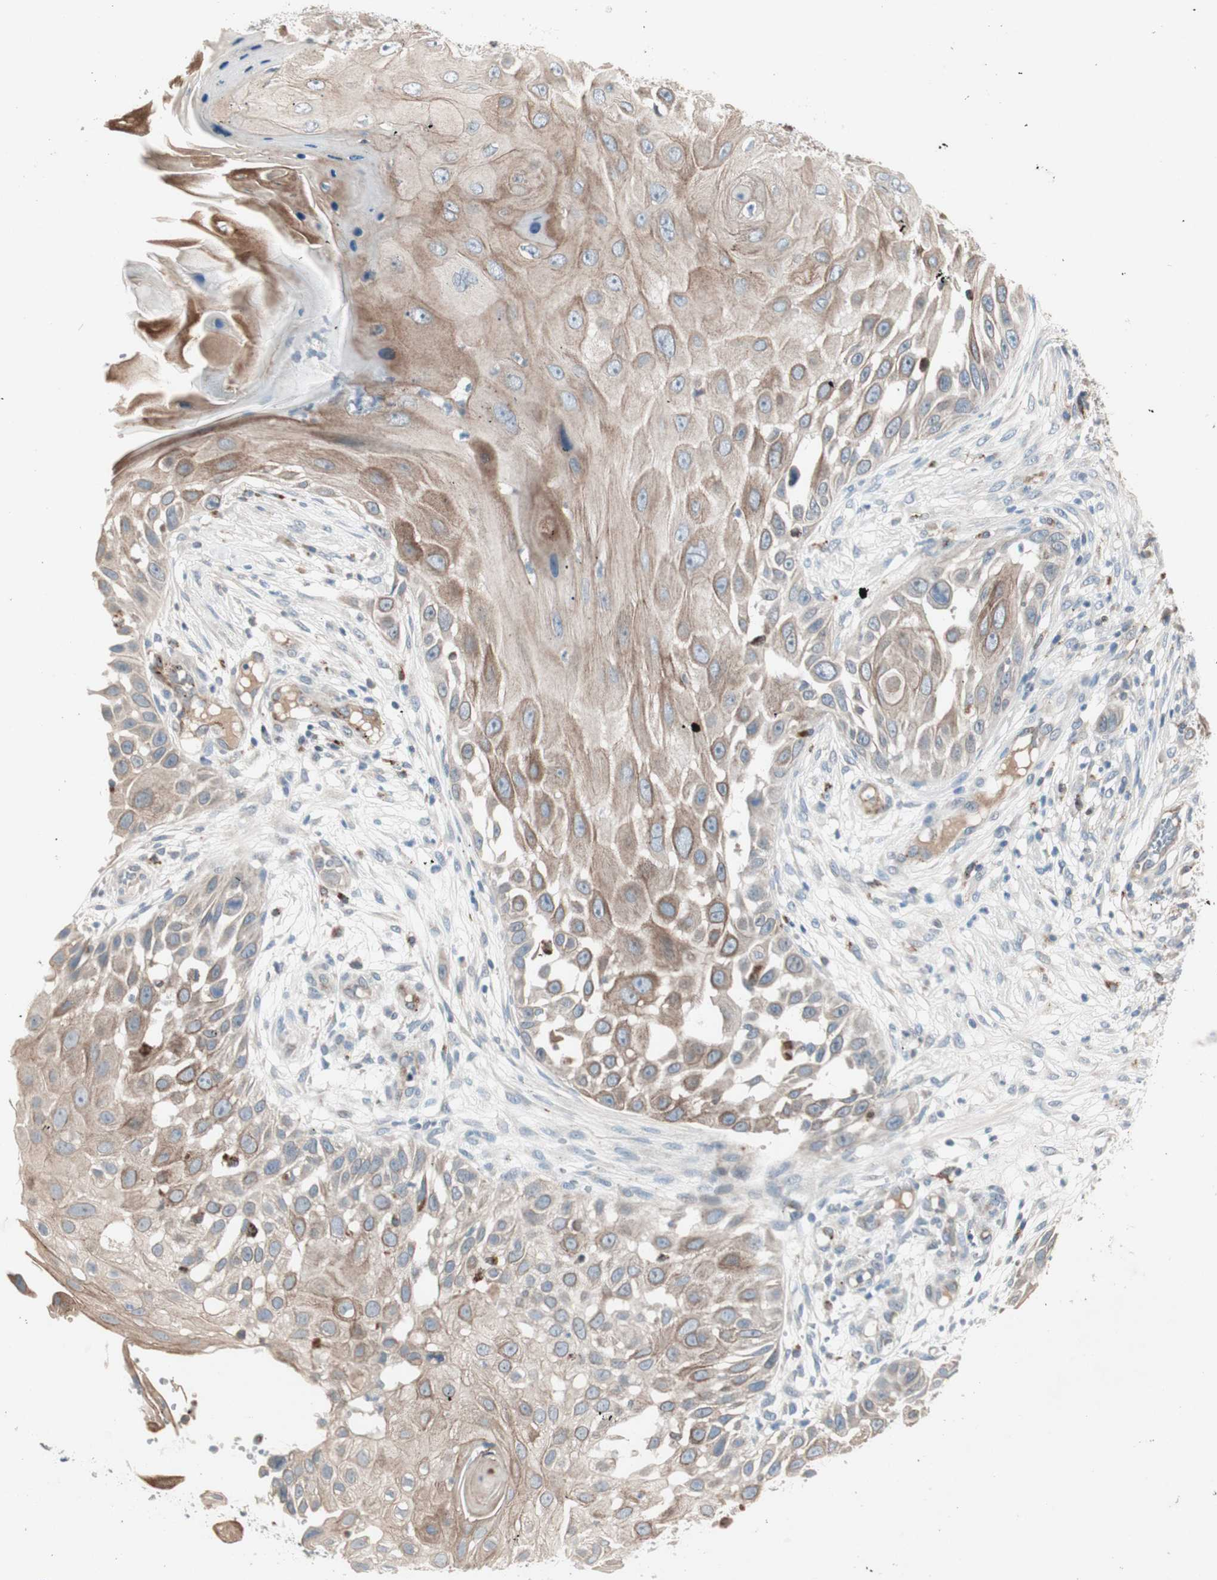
{"staining": {"intensity": "moderate", "quantity": ">75%", "location": "cytoplasmic/membranous"}, "tissue": "skin cancer", "cell_type": "Tumor cells", "image_type": "cancer", "snomed": [{"axis": "morphology", "description": "Squamous cell carcinoma, NOS"}, {"axis": "topography", "description": "Skin"}], "caption": "An IHC image of tumor tissue is shown. Protein staining in brown labels moderate cytoplasmic/membranous positivity in skin cancer within tumor cells. (DAB (3,3'-diaminobenzidine) IHC, brown staining for protein, blue staining for nuclei).", "gene": "FGFR4", "patient": {"sex": "female", "age": 44}}